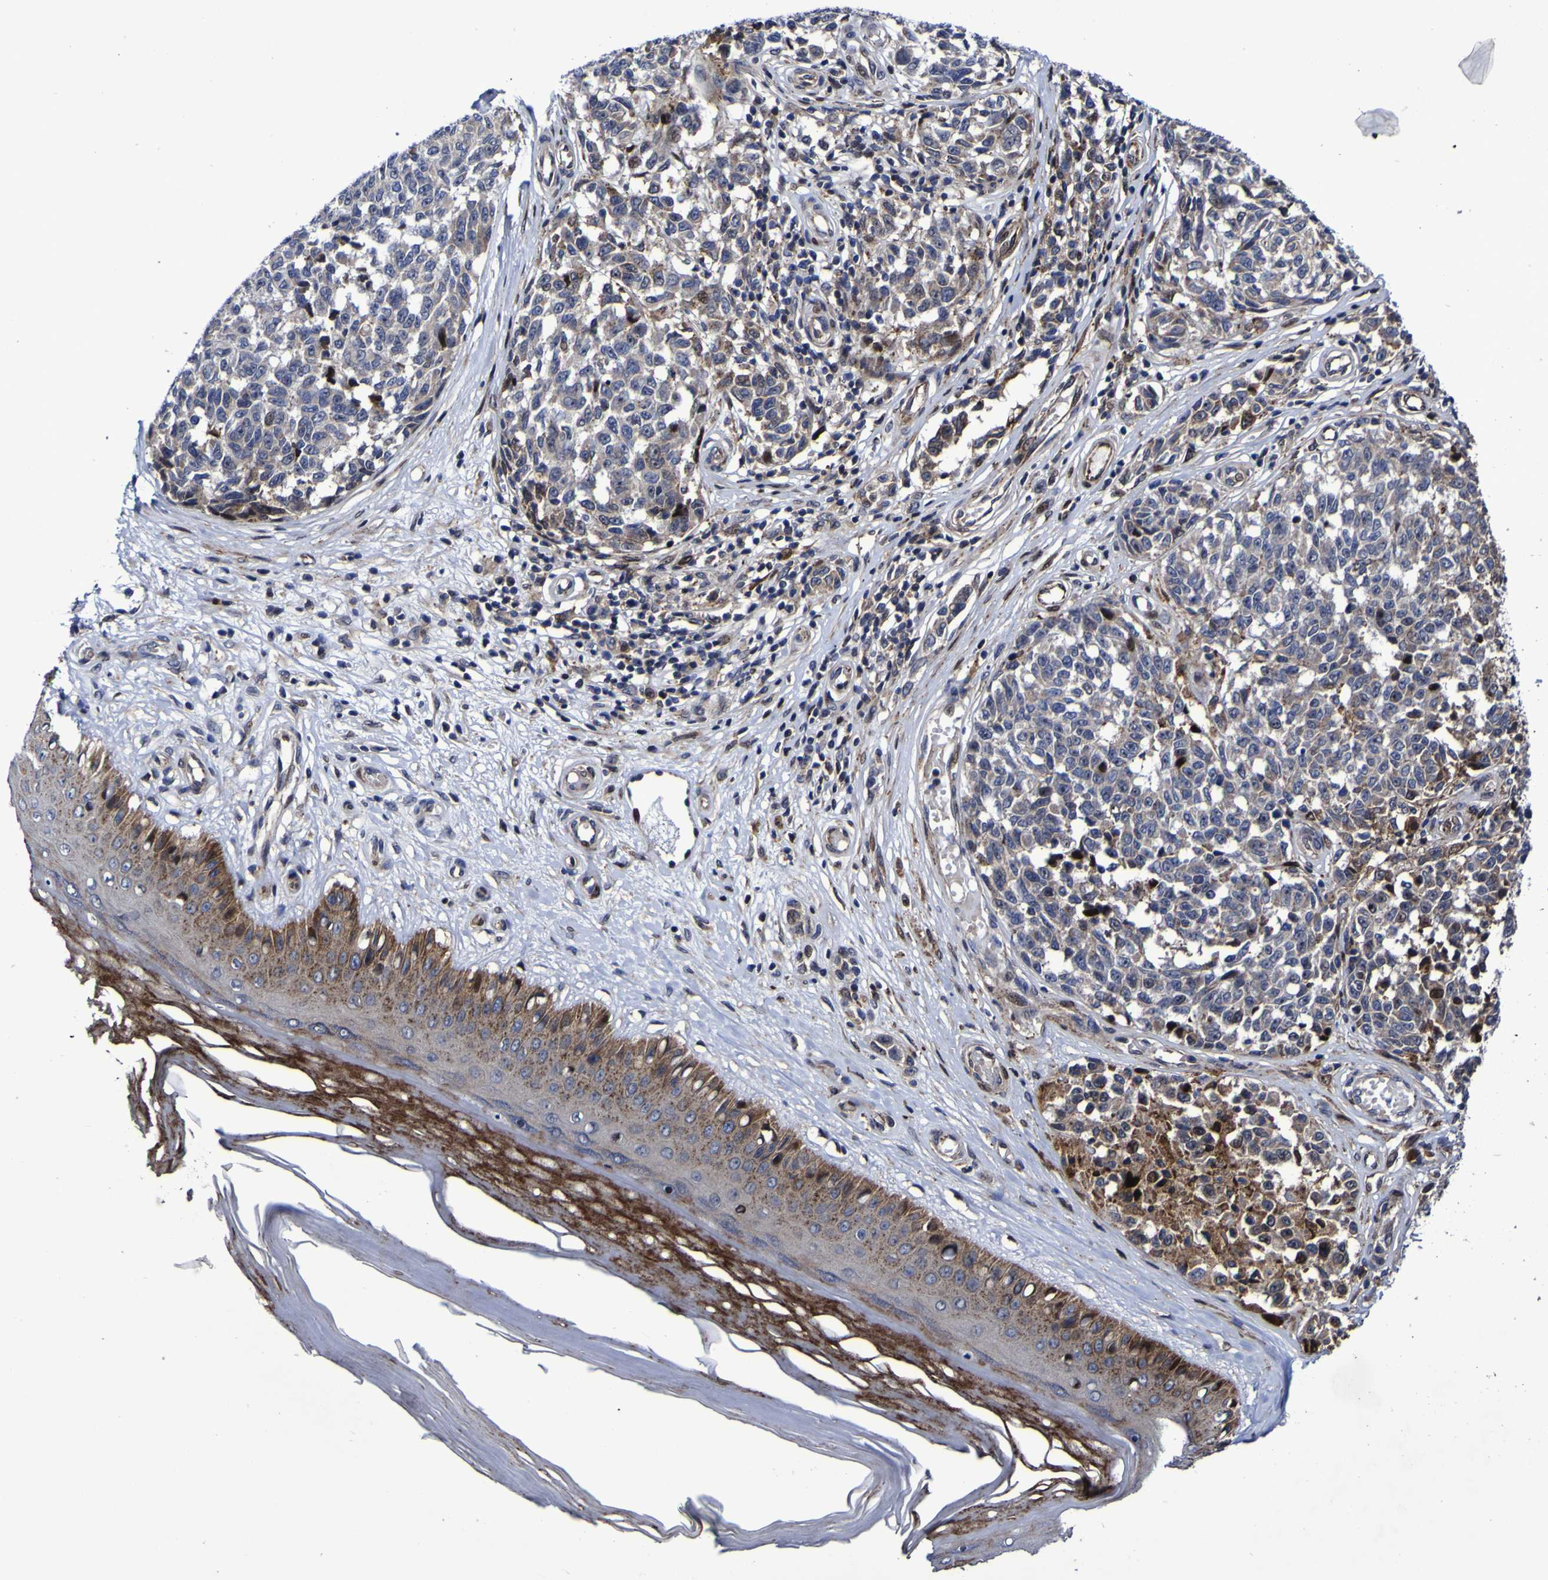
{"staining": {"intensity": "moderate", "quantity": "25%-75%", "location": "cytoplasmic/membranous,nuclear"}, "tissue": "melanoma", "cell_type": "Tumor cells", "image_type": "cancer", "snomed": [{"axis": "morphology", "description": "Malignant melanoma, NOS"}, {"axis": "topography", "description": "Skin"}], "caption": "An immunohistochemistry photomicrograph of tumor tissue is shown. Protein staining in brown labels moderate cytoplasmic/membranous and nuclear positivity in malignant melanoma within tumor cells. (brown staining indicates protein expression, while blue staining denotes nuclei).", "gene": "MGLL", "patient": {"sex": "female", "age": 64}}